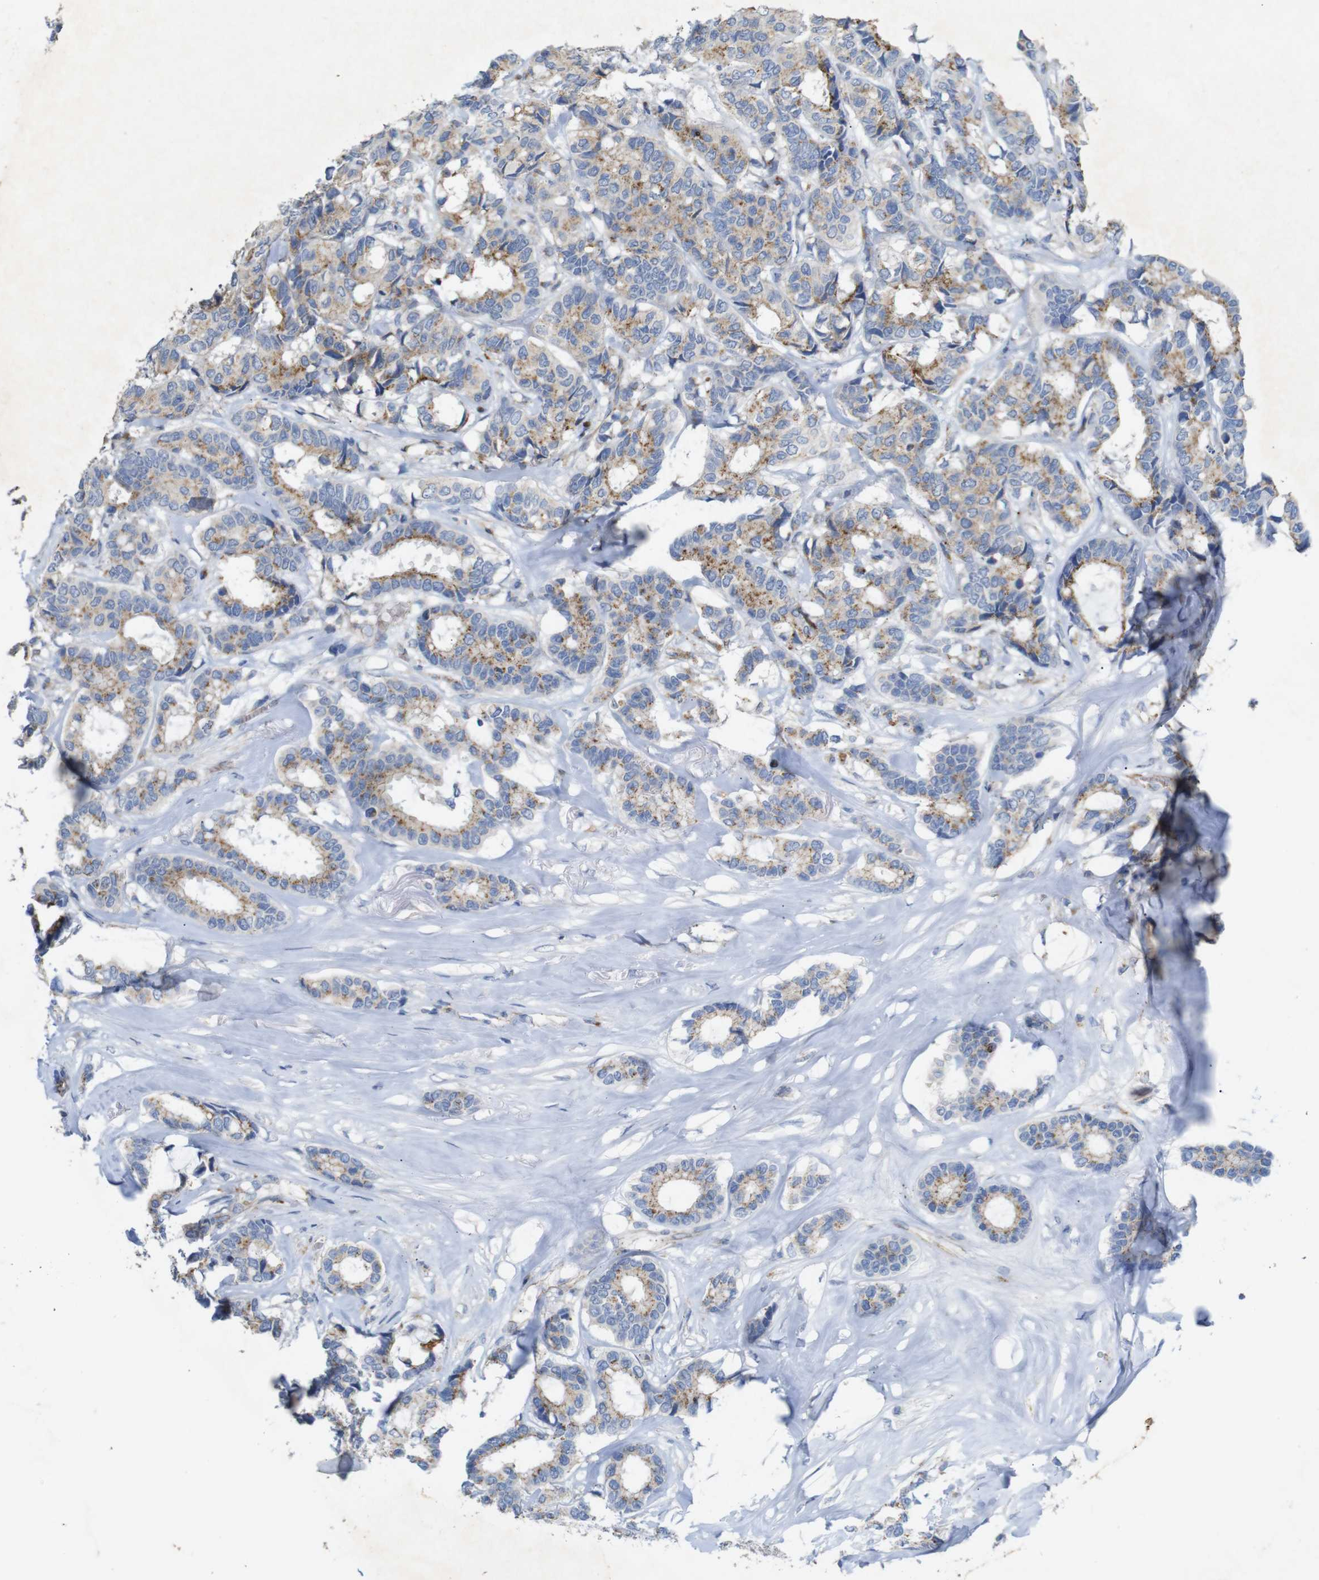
{"staining": {"intensity": "weak", "quantity": ">75%", "location": "cytoplasmic/membranous"}, "tissue": "breast cancer", "cell_type": "Tumor cells", "image_type": "cancer", "snomed": [{"axis": "morphology", "description": "Duct carcinoma"}, {"axis": "topography", "description": "Breast"}], "caption": "High-power microscopy captured an immunohistochemistry (IHC) histopathology image of infiltrating ductal carcinoma (breast), revealing weak cytoplasmic/membranous expression in approximately >75% of tumor cells.", "gene": "NHLRC3", "patient": {"sex": "female", "age": 87}}